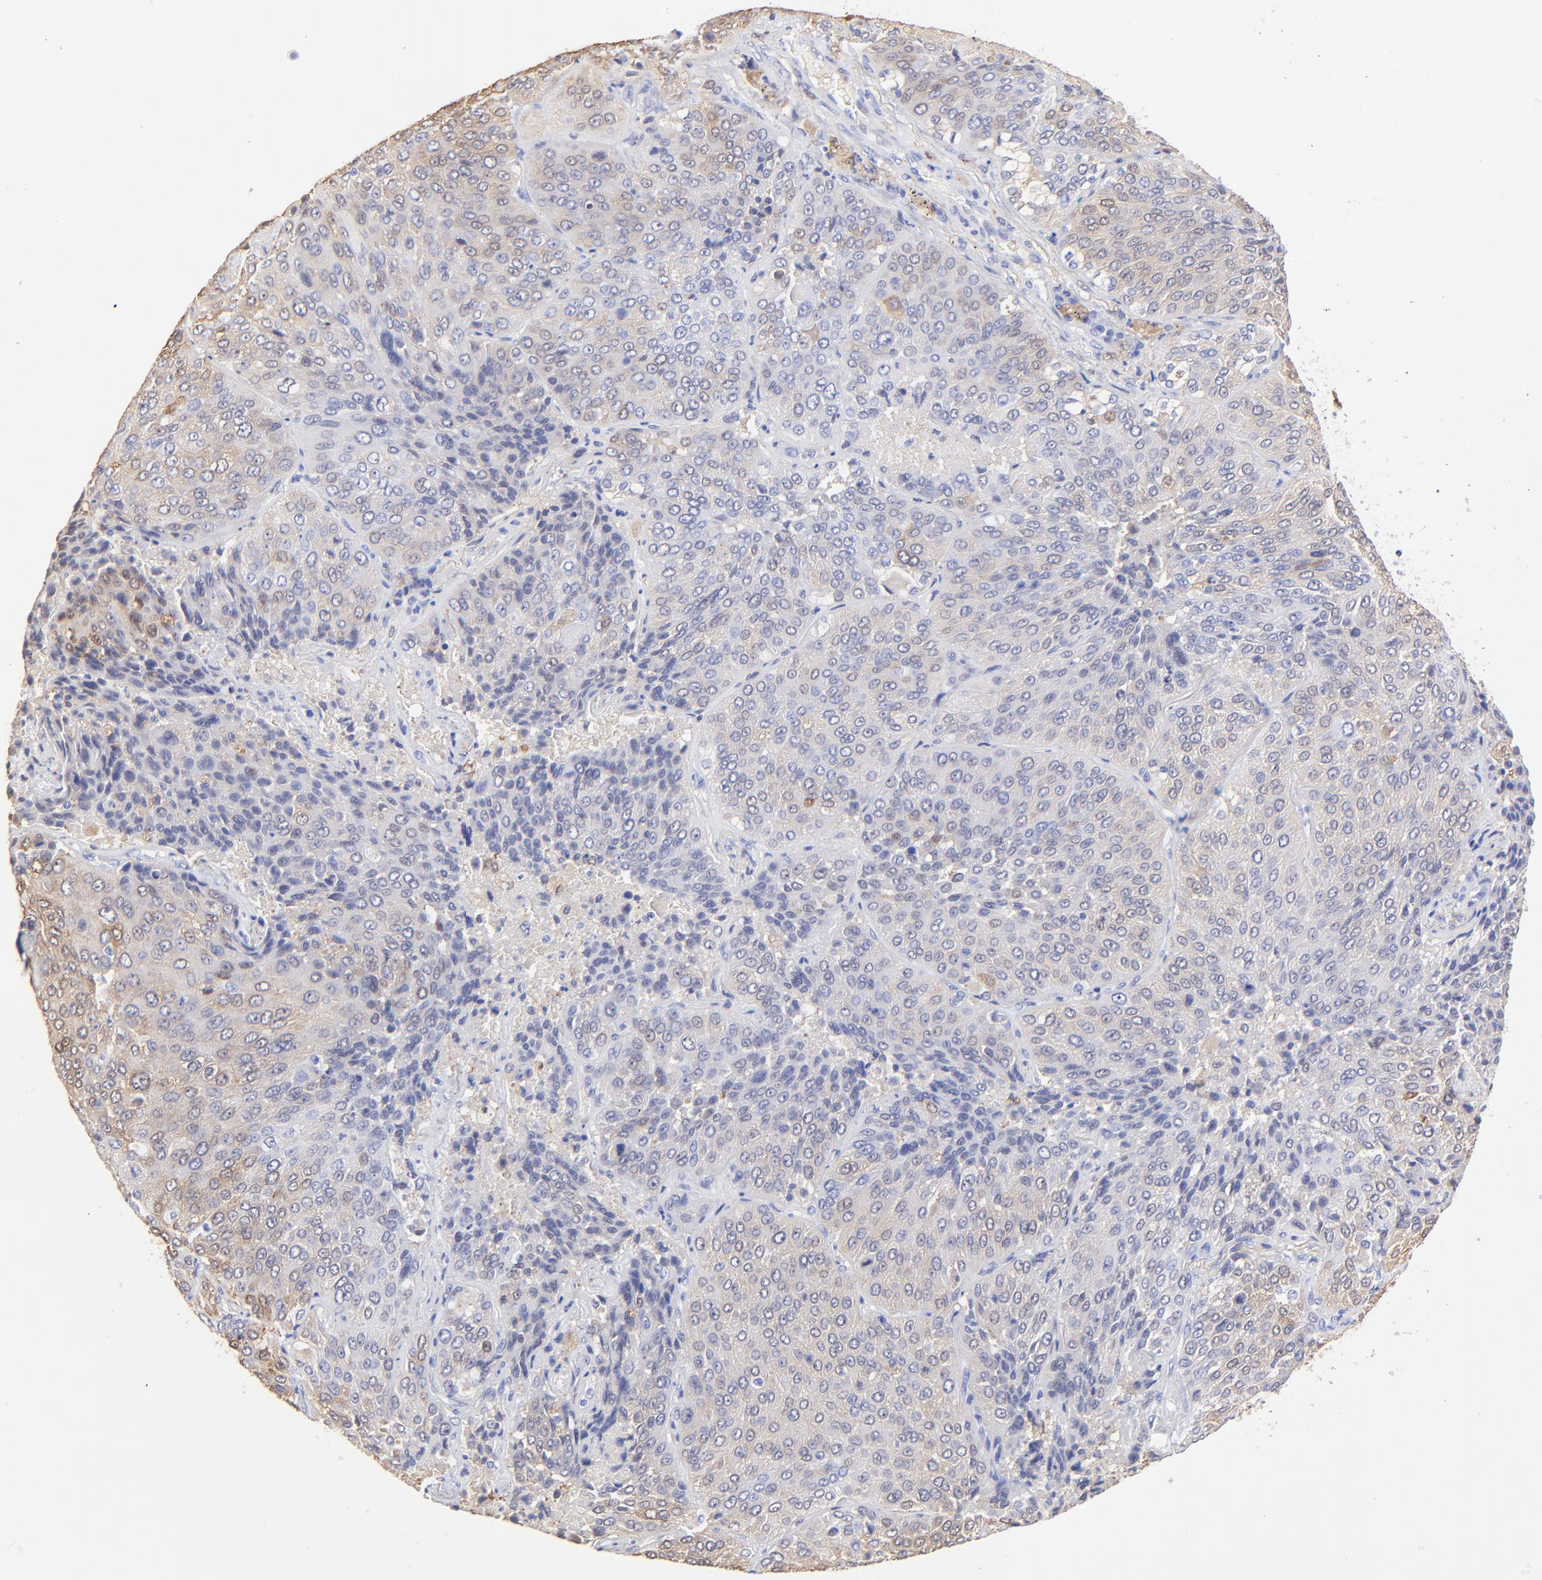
{"staining": {"intensity": "weak", "quantity": "25%-75%", "location": "cytoplasmic/membranous"}, "tissue": "lung cancer", "cell_type": "Tumor cells", "image_type": "cancer", "snomed": [{"axis": "morphology", "description": "Squamous cell carcinoma, NOS"}, {"axis": "topography", "description": "Lung"}], "caption": "Protein expression analysis of lung cancer (squamous cell carcinoma) displays weak cytoplasmic/membranous positivity in approximately 25%-75% of tumor cells. (Brightfield microscopy of DAB IHC at high magnification).", "gene": "ALDH1A1", "patient": {"sex": "male", "age": 54}}